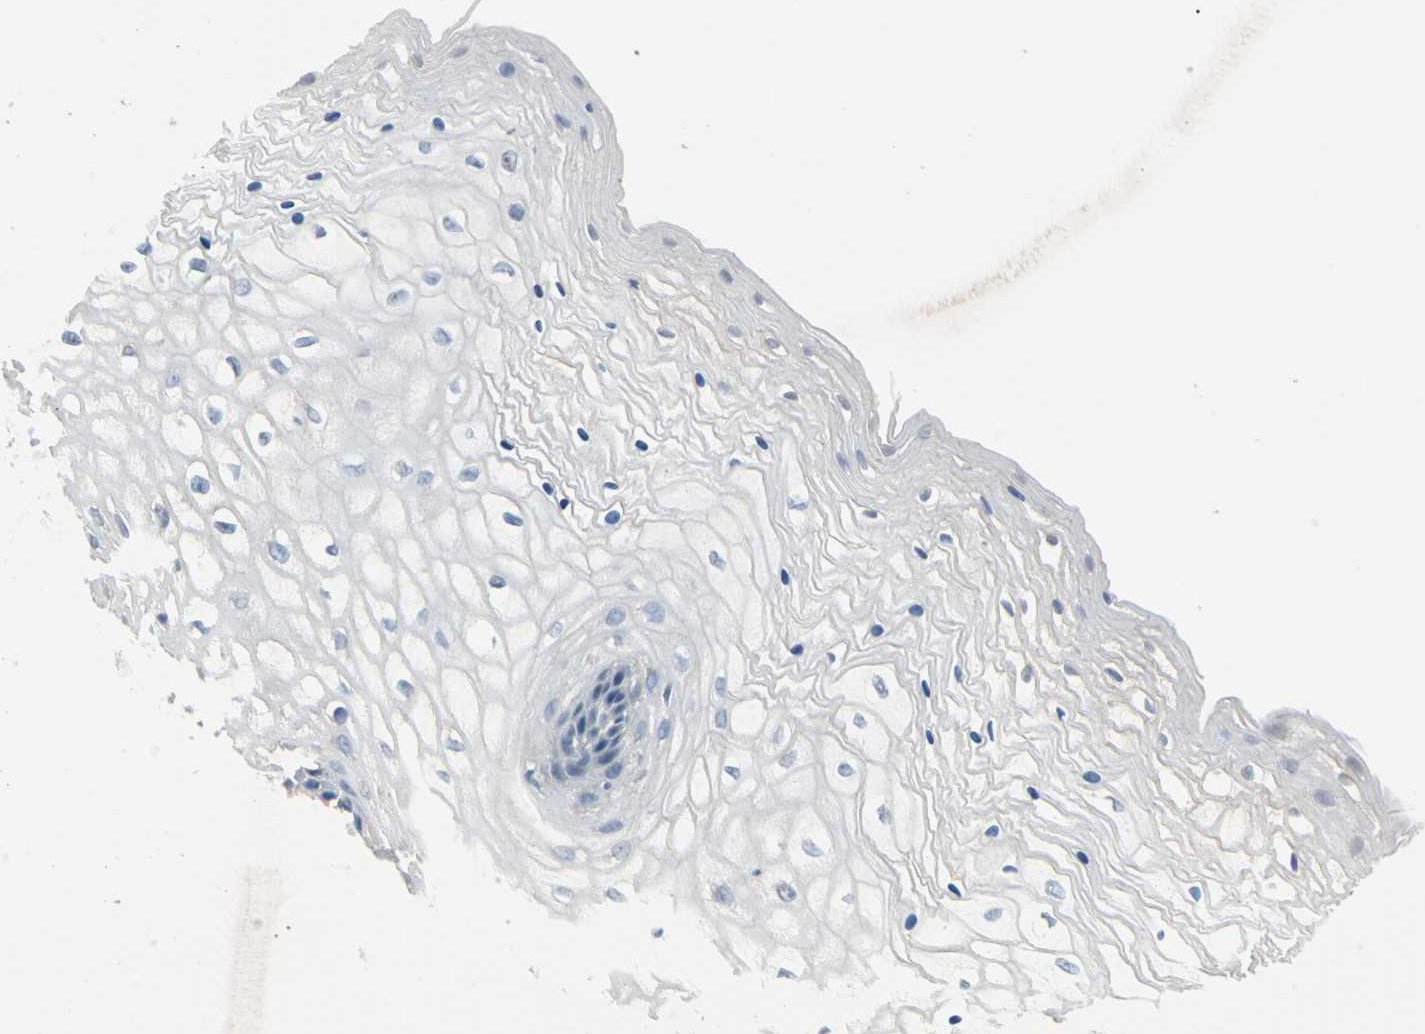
{"staining": {"intensity": "negative", "quantity": "none", "location": "none"}, "tissue": "vagina", "cell_type": "Squamous epithelial cells", "image_type": "normal", "snomed": [{"axis": "morphology", "description": "Normal tissue, NOS"}, {"axis": "topography", "description": "Vagina"}], "caption": "A high-resolution micrograph shows immunohistochemistry staining of unremarkable vagina, which demonstrates no significant expression in squamous epithelial cells.", "gene": "PGR", "patient": {"sex": "female", "age": 34}}